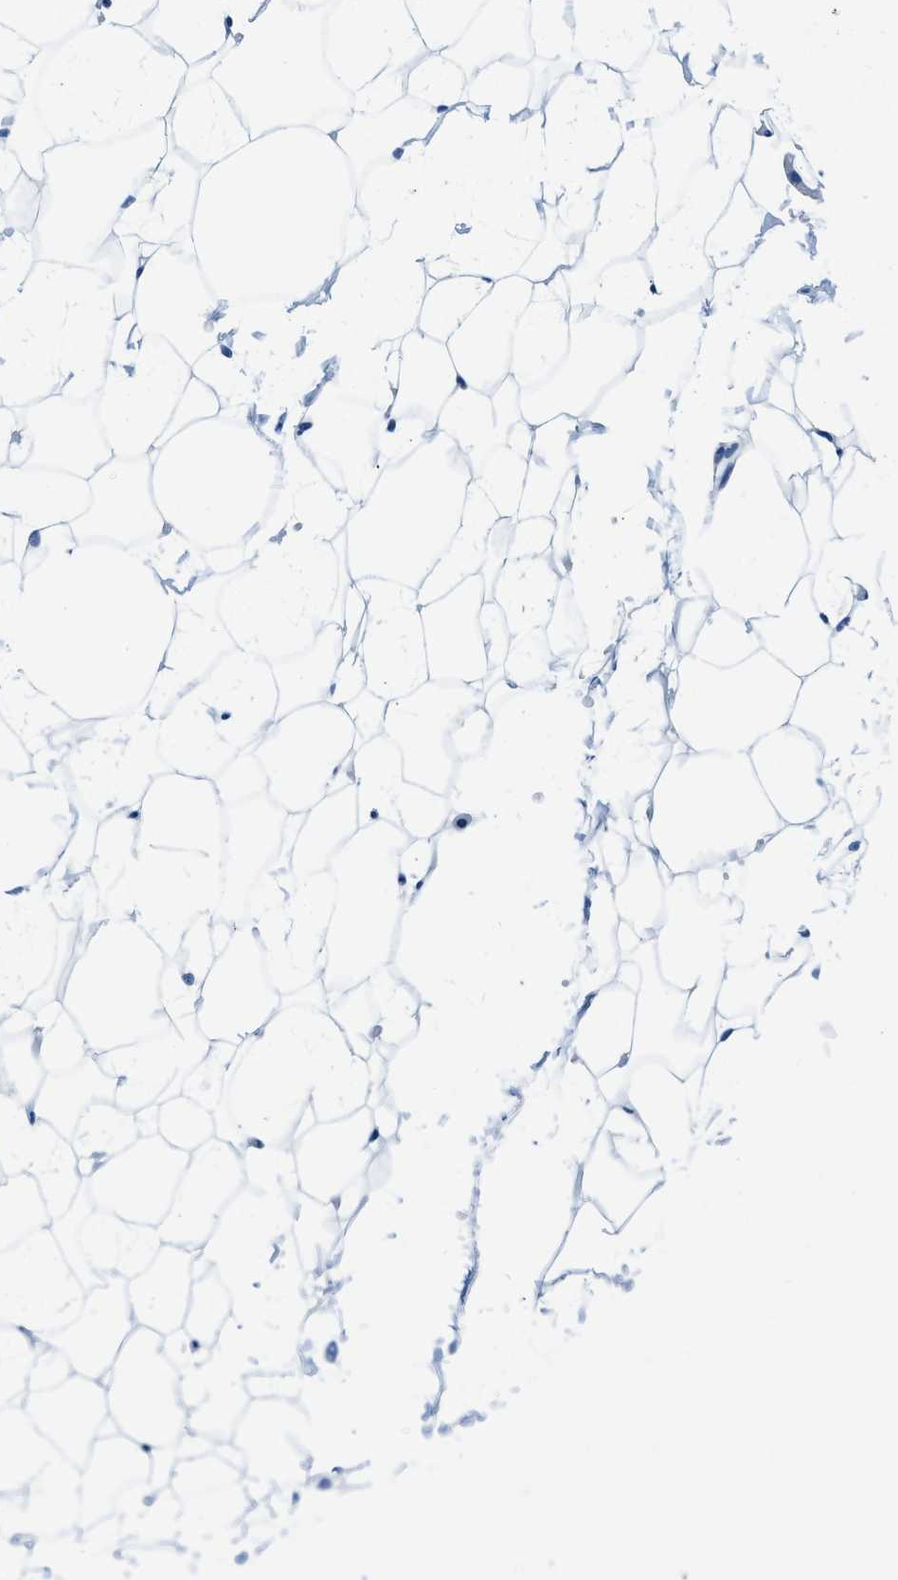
{"staining": {"intensity": "negative", "quantity": "none", "location": "none"}, "tissue": "adipose tissue", "cell_type": "Adipocytes", "image_type": "normal", "snomed": [{"axis": "morphology", "description": "Normal tissue, NOS"}, {"axis": "topography", "description": "Breast"}, {"axis": "topography", "description": "Soft tissue"}], "caption": "The photomicrograph reveals no significant expression in adipocytes of adipose tissue.", "gene": "ALX1", "patient": {"sex": "female", "age": 75}}